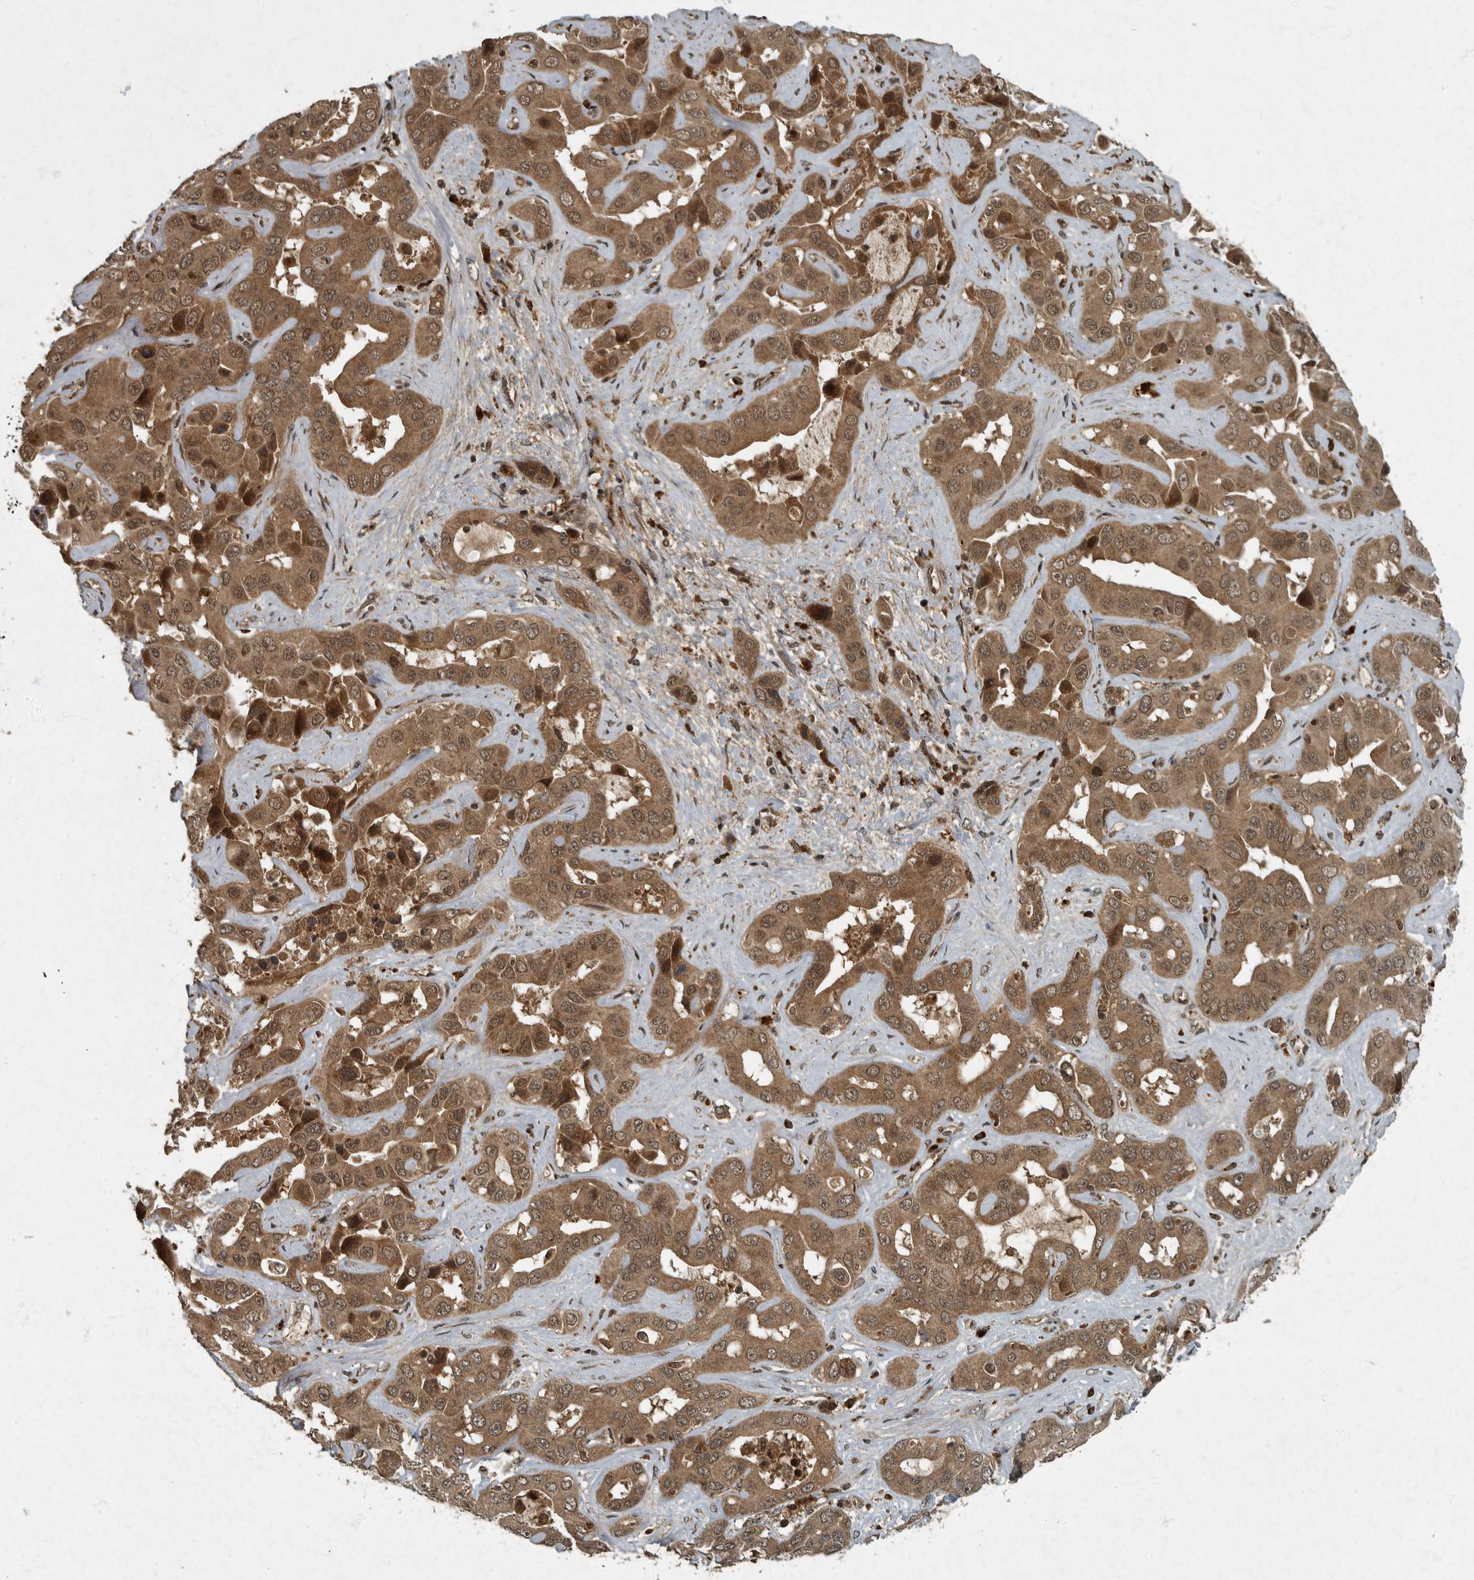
{"staining": {"intensity": "moderate", "quantity": ">75%", "location": "cytoplasmic/membranous,nuclear"}, "tissue": "liver cancer", "cell_type": "Tumor cells", "image_type": "cancer", "snomed": [{"axis": "morphology", "description": "Cholangiocarcinoma"}, {"axis": "topography", "description": "Liver"}], "caption": "Approximately >75% of tumor cells in human liver cancer show moderate cytoplasmic/membranous and nuclear protein positivity as visualized by brown immunohistochemical staining.", "gene": "FOXO1", "patient": {"sex": "female", "age": 52}}